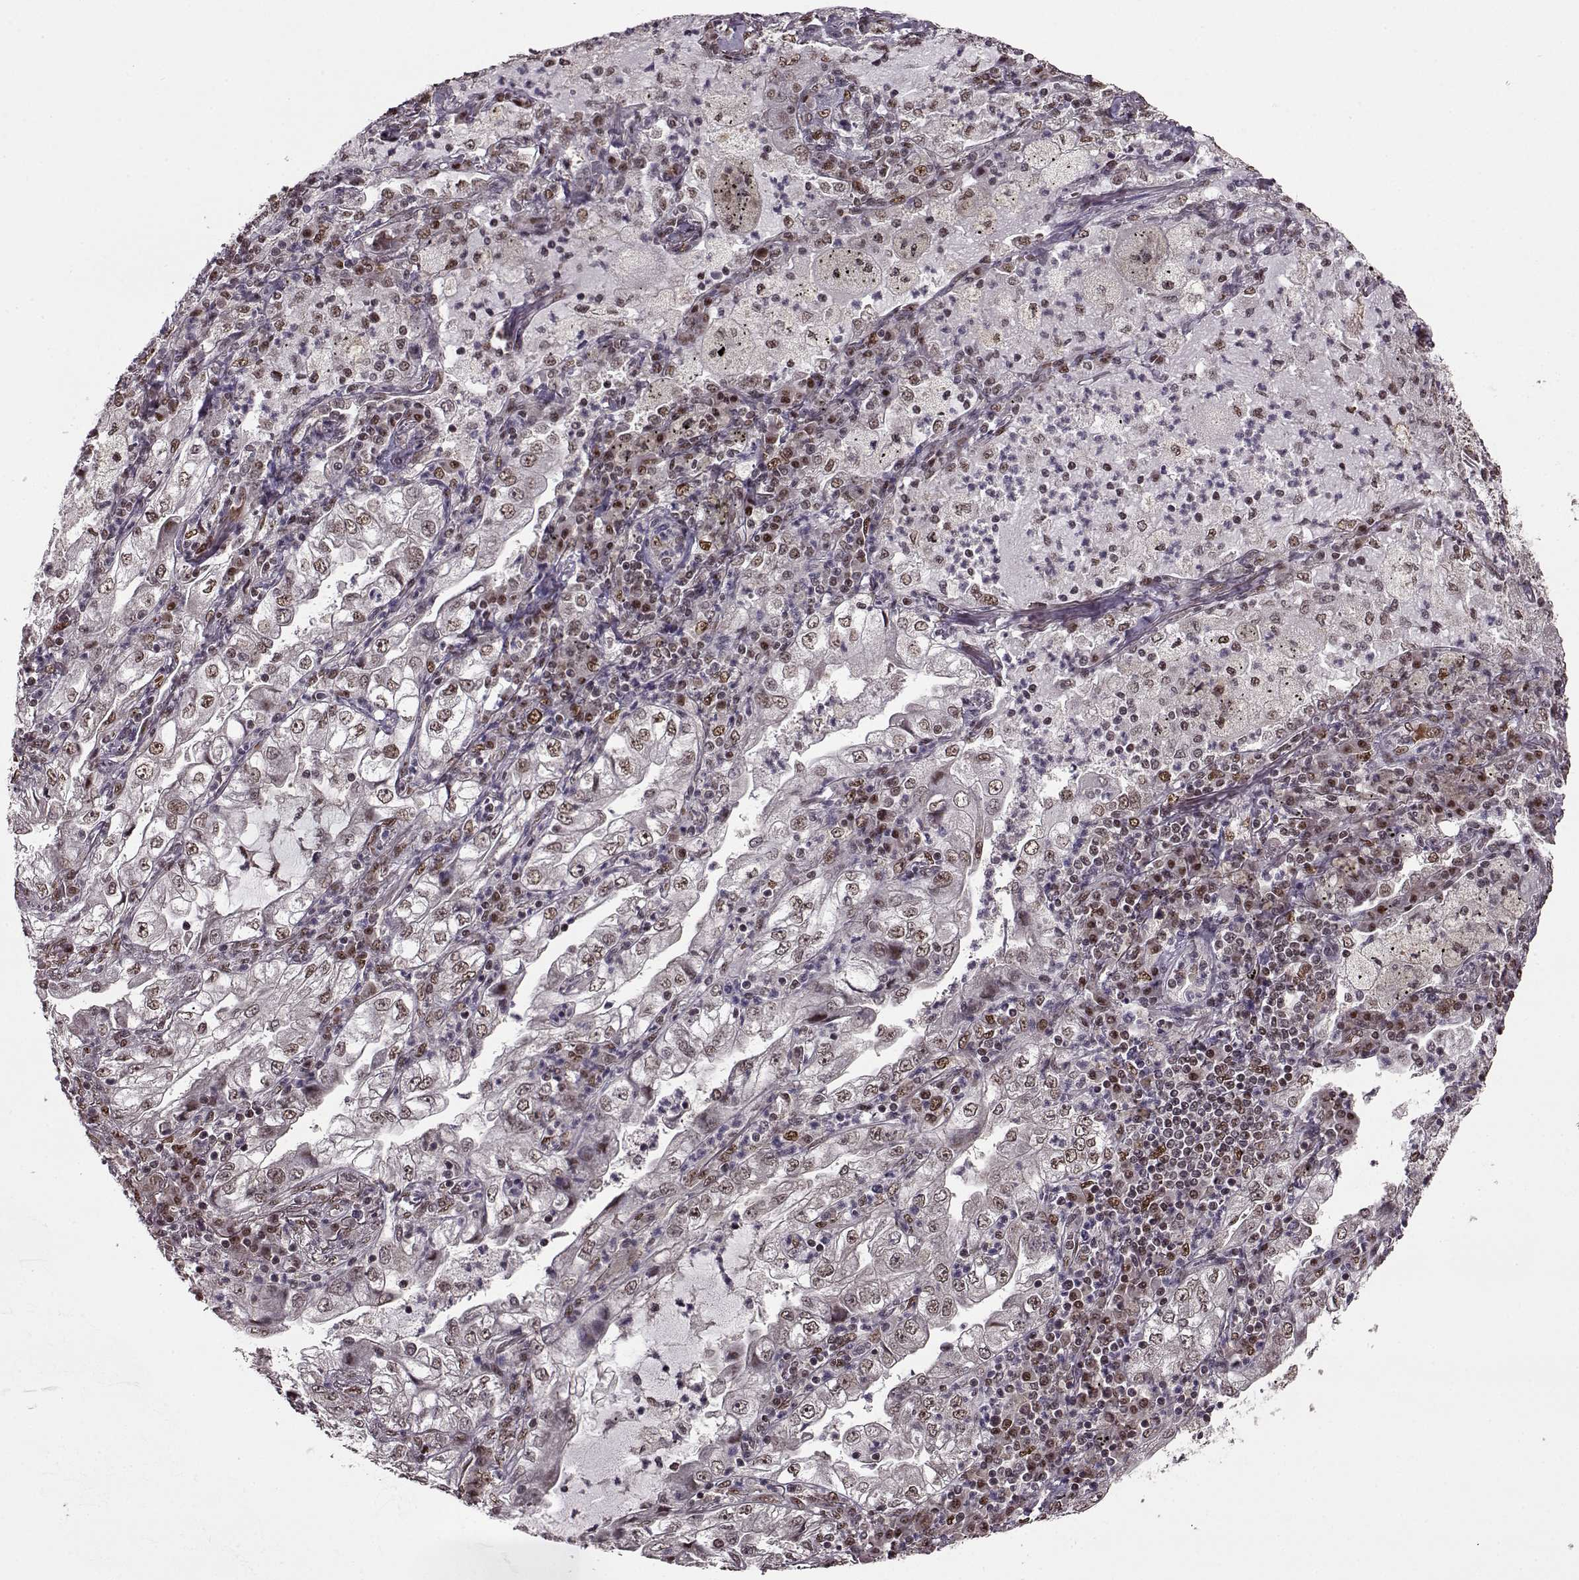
{"staining": {"intensity": "moderate", "quantity": "25%-75%", "location": "nuclear"}, "tissue": "lung cancer", "cell_type": "Tumor cells", "image_type": "cancer", "snomed": [{"axis": "morphology", "description": "Adenocarcinoma, NOS"}, {"axis": "topography", "description": "Lung"}], "caption": "Tumor cells exhibit medium levels of moderate nuclear staining in approximately 25%-75% of cells in human lung adenocarcinoma. (Stains: DAB in brown, nuclei in blue, Microscopy: brightfield microscopy at high magnification).", "gene": "FTO", "patient": {"sex": "female", "age": 73}}